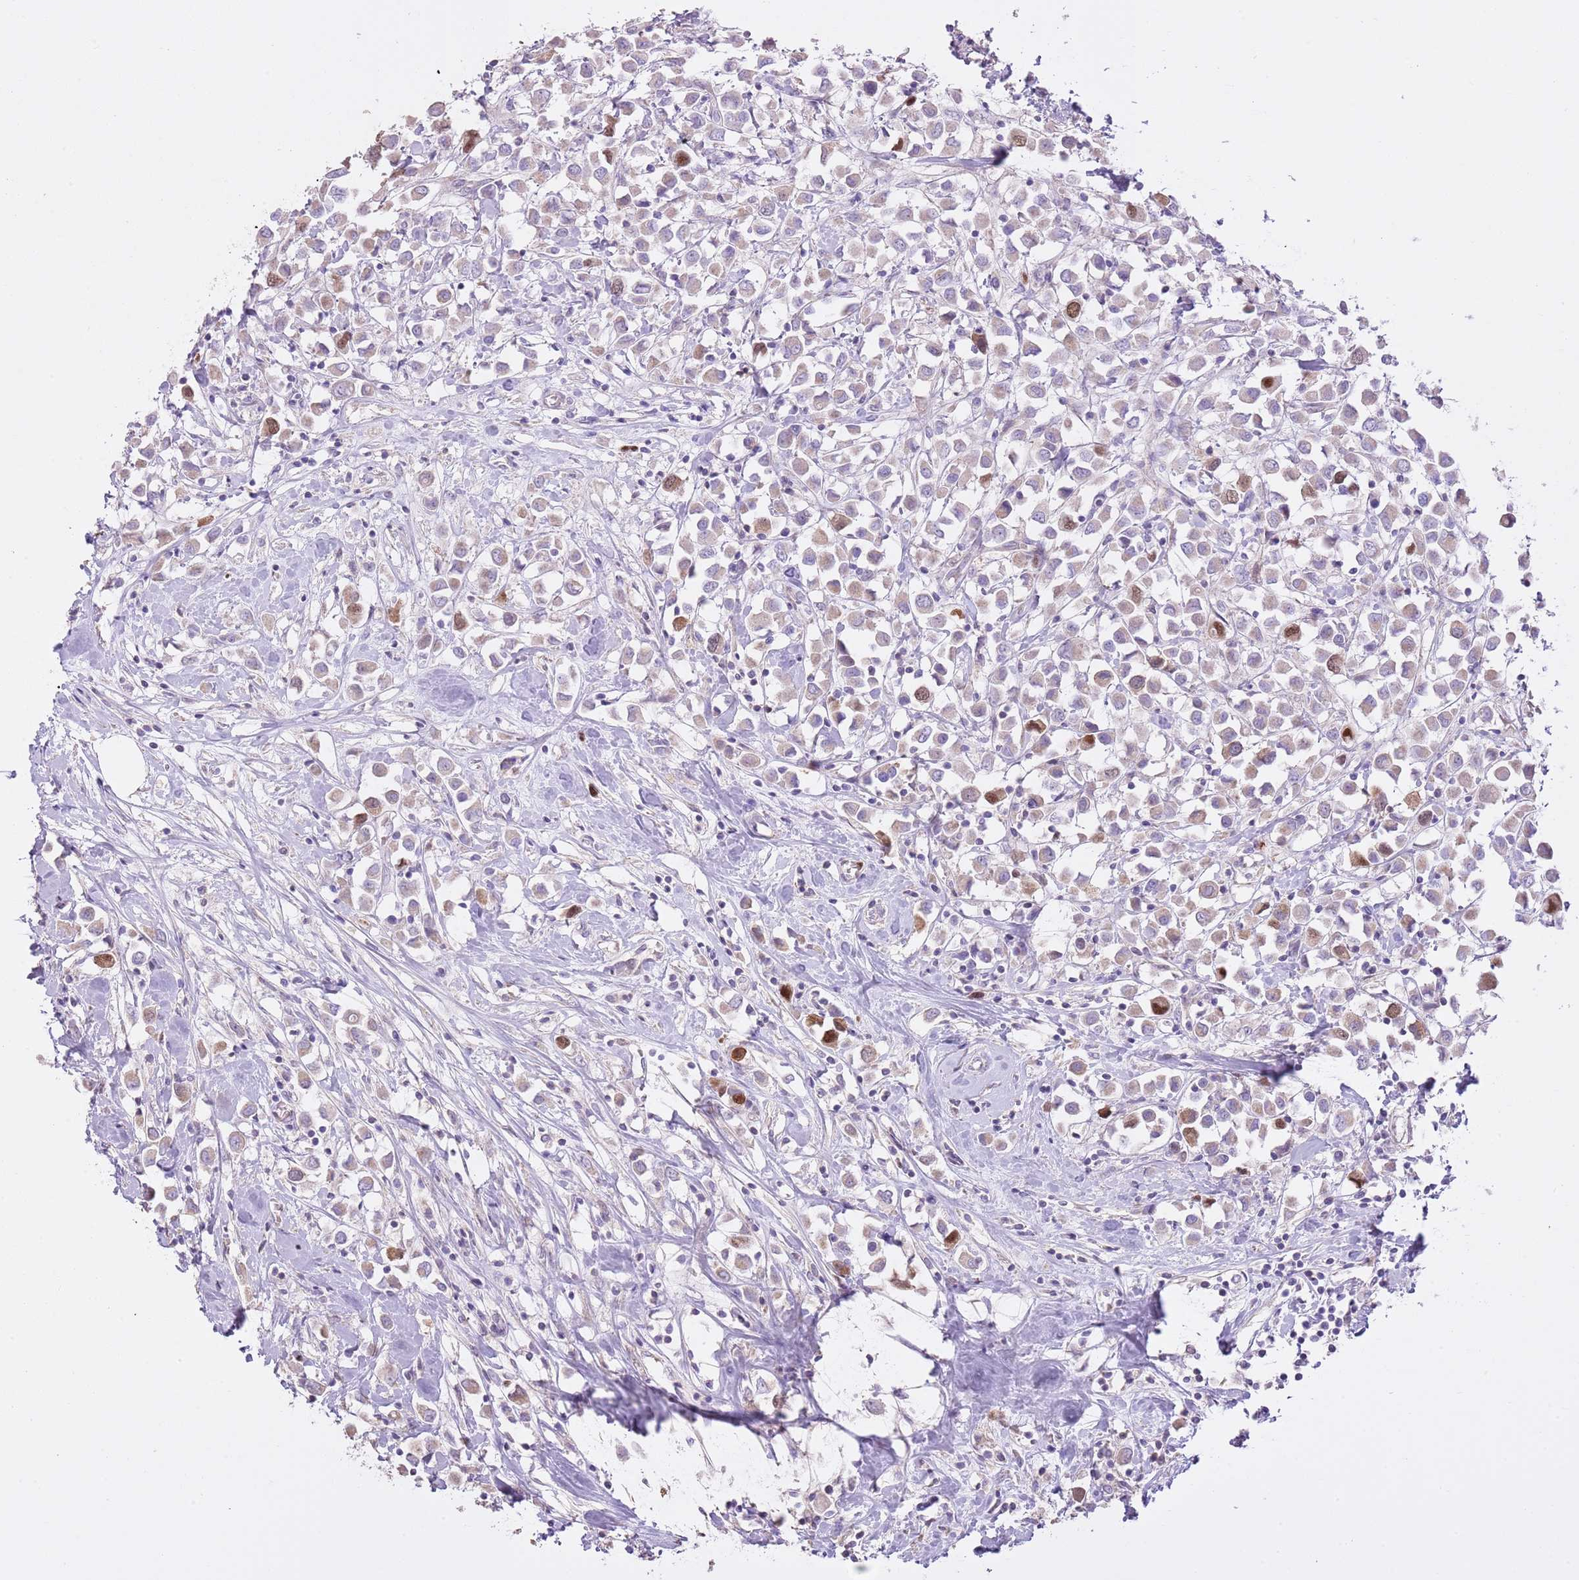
{"staining": {"intensity": "moderate", "quantity": "<25%", "location": "nuclear"}, "tissue": "breast cancer", "cell_type": "Tumor cells", "image_type": "cancer", "snomed": [{"axis": "morphology", "description": "Duct carcinoma"}, {"axis": "topography", "description": "Breast"}], "caption": "Breast cancer stained with immunohistochemistry (IHC) displays moderate nuclear expression in approximately <25% of tumor cells.", "gene": "GMNN", "patient": {"sex": "female", "age": 61}}